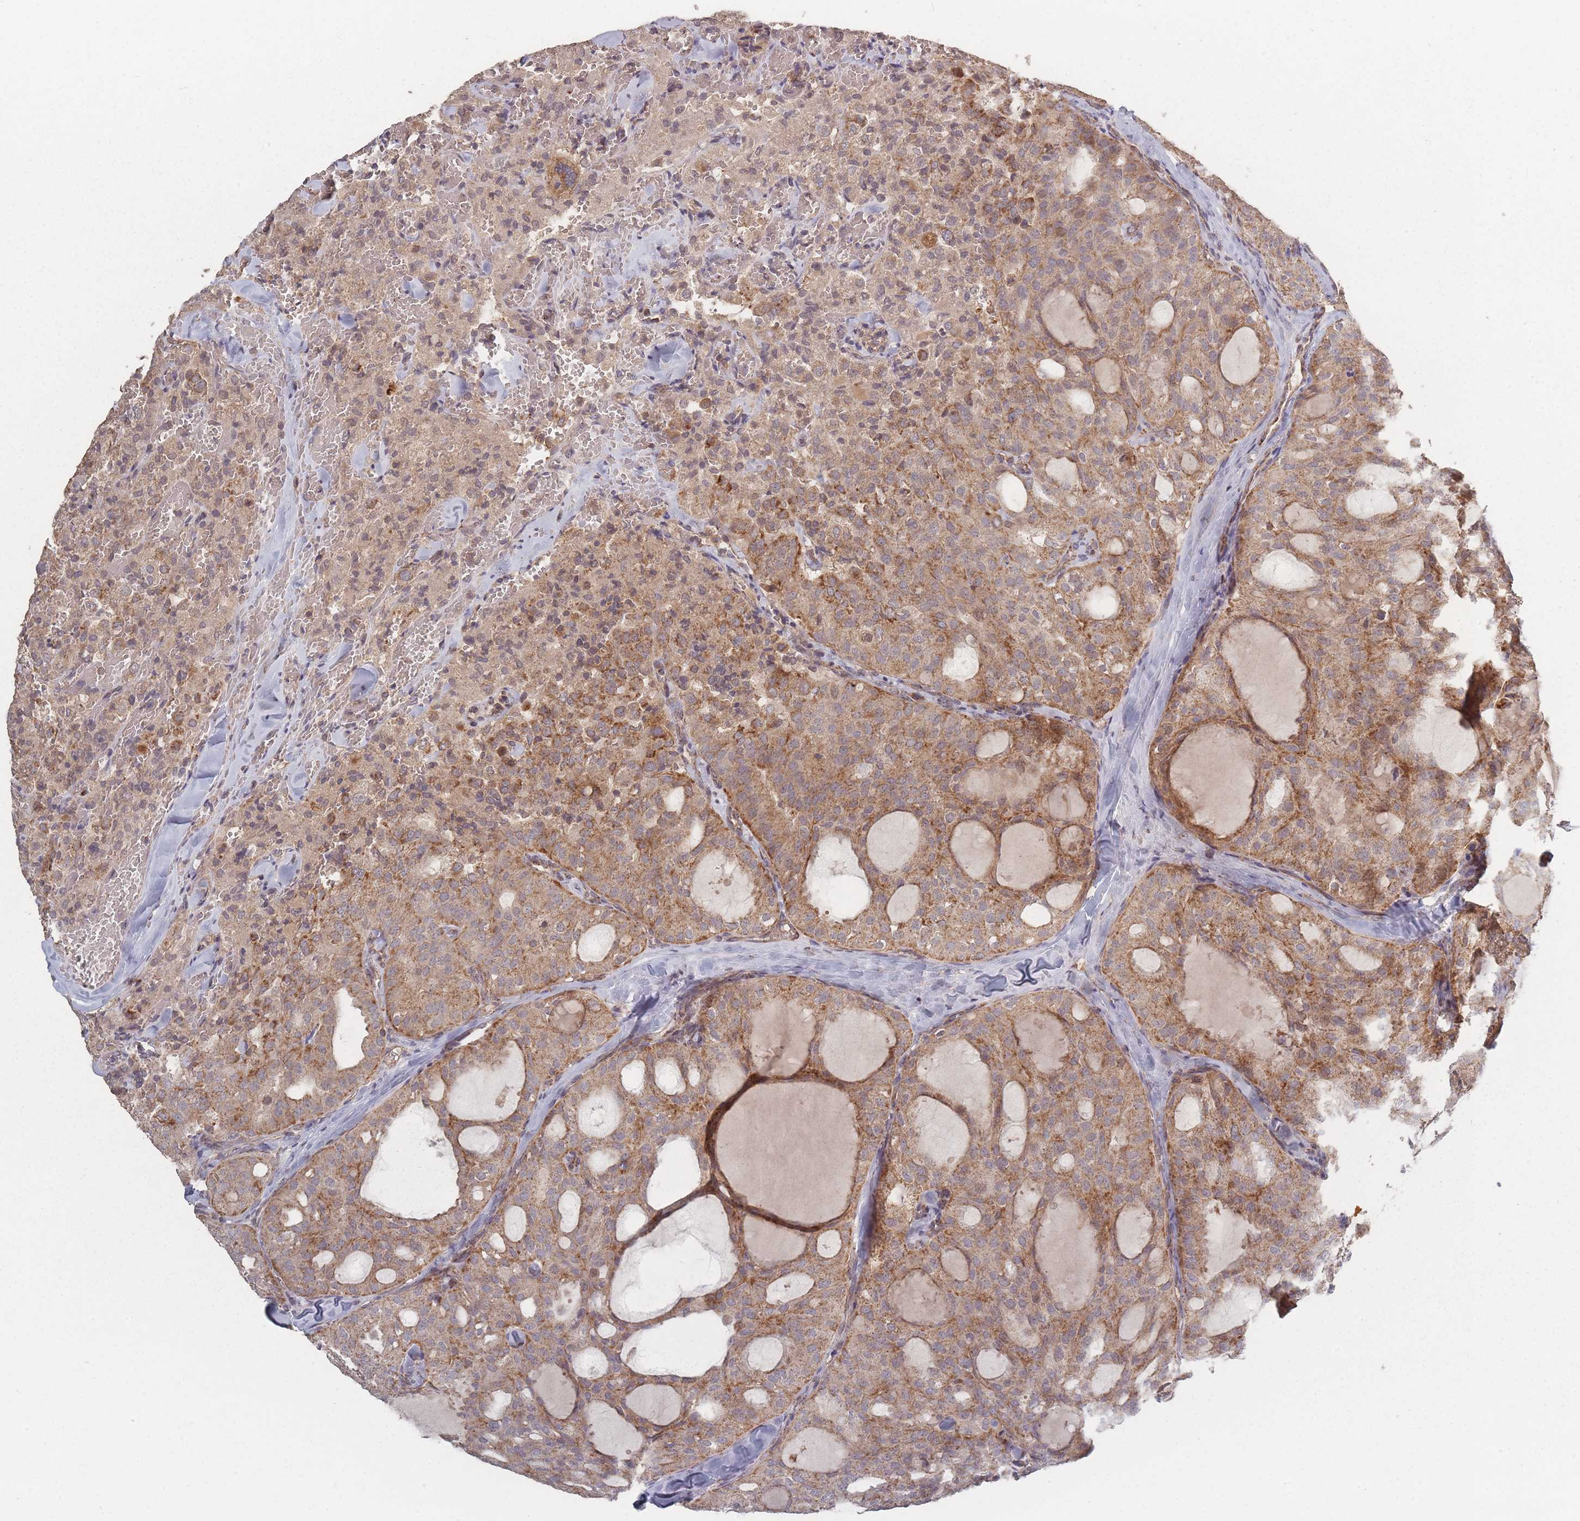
{"staining": {"intensity": "moderate", "quantity": ">75%", "location": "cytoplasmic/membranous"}, "tissue": "thyroid cancer", "cell_type": "Tumor cells", "image_type": "cancer", "snomed": [{"axis": "morphology", "description": "Follicular adenoma carcinoma, NOS"}, {"axis": "topography", "description": "Thyroid gland"}], "caption": "Immunohistochemical staining of thyroid follicular adenoma carcinoma reveals moderate cytoplasmic/membranous protein positivity in approximately >75% of tumor cells.", "gene": "LYRM7", "patient": {"sex": "male", "age": 75}}